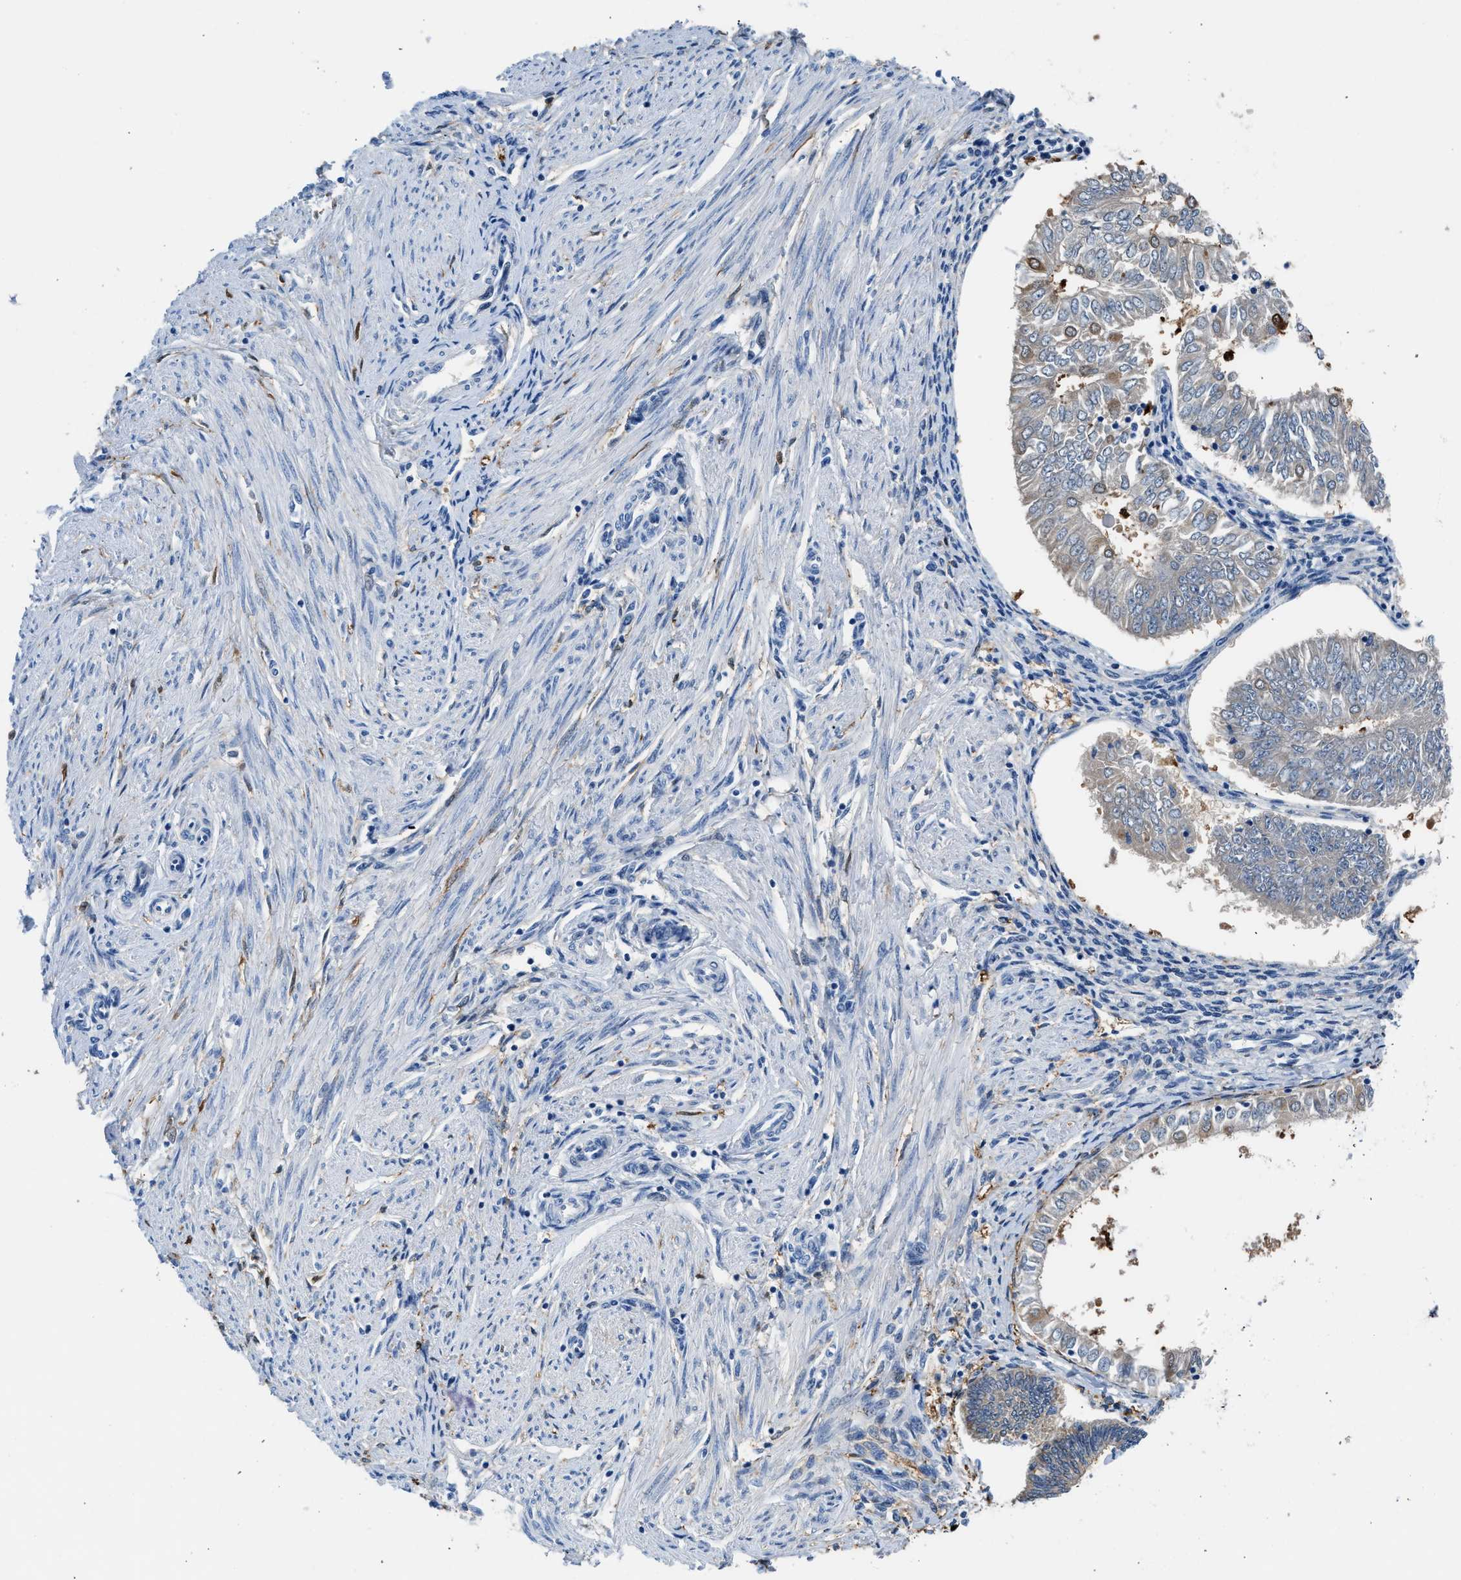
{"staining": {"intensity": "moderate", "quantity": "<25%", "location": "cytoplasmic/membranous"}, "tissue": "endometrial cancer", "cell_type": "Tumor cells", "image_type": "cancer", "snomed": [{"axis": "morphology", "description": "Adenocarcinoma, NOS"}, {"axis": "topography", "description": "Endometrium"}], "caption": "Human adenocarcinoma (endometrial) stained with a protein marker reveals moderate staining in tumor cells.", "gene": "FADS6", "patient": {"sex": "female", "age": 53}}